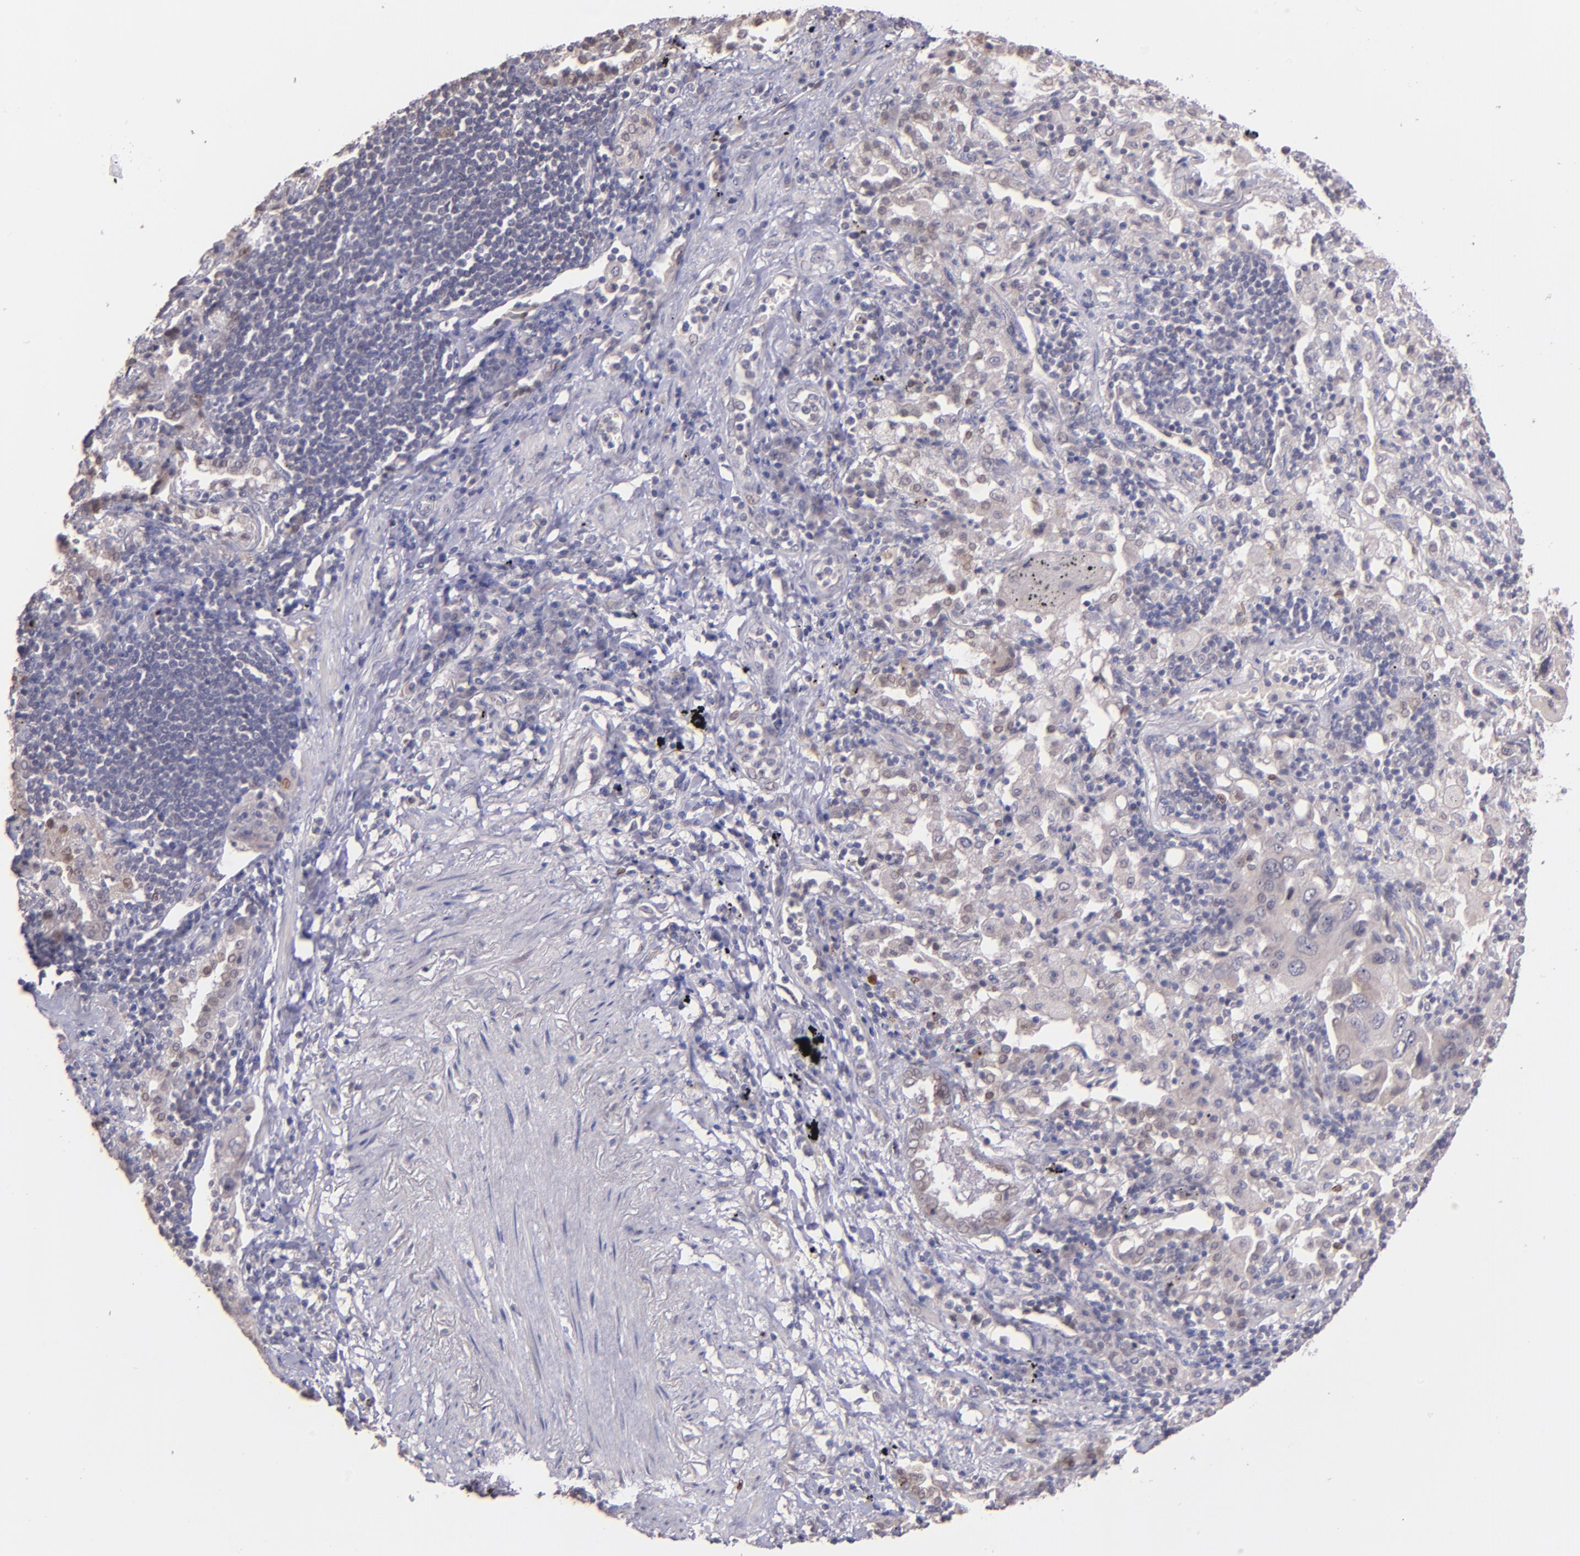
{"staining": {"intensity": "weak", "quantity": "<25%", "location": "cytoplasmic/membranous"}, "tissue": "lung cancer", "cell_type": "Tumor cells", "image_type": "cancer", "snomed": [{"axis": "morphology", "description": "Adenocarcinoma, NOS"}, {"axis": "topography", "description": "Lung"}], "caption": "Image shows no significant protein expression in tumor cells of adenocarcinoma (lung). (Brightfield microscopy of DAB (3,3'-diaminobenzidine) IHC at high magnification).", "gene": "NUP62CL", "patient": {"sex": "female", "age": 65}}